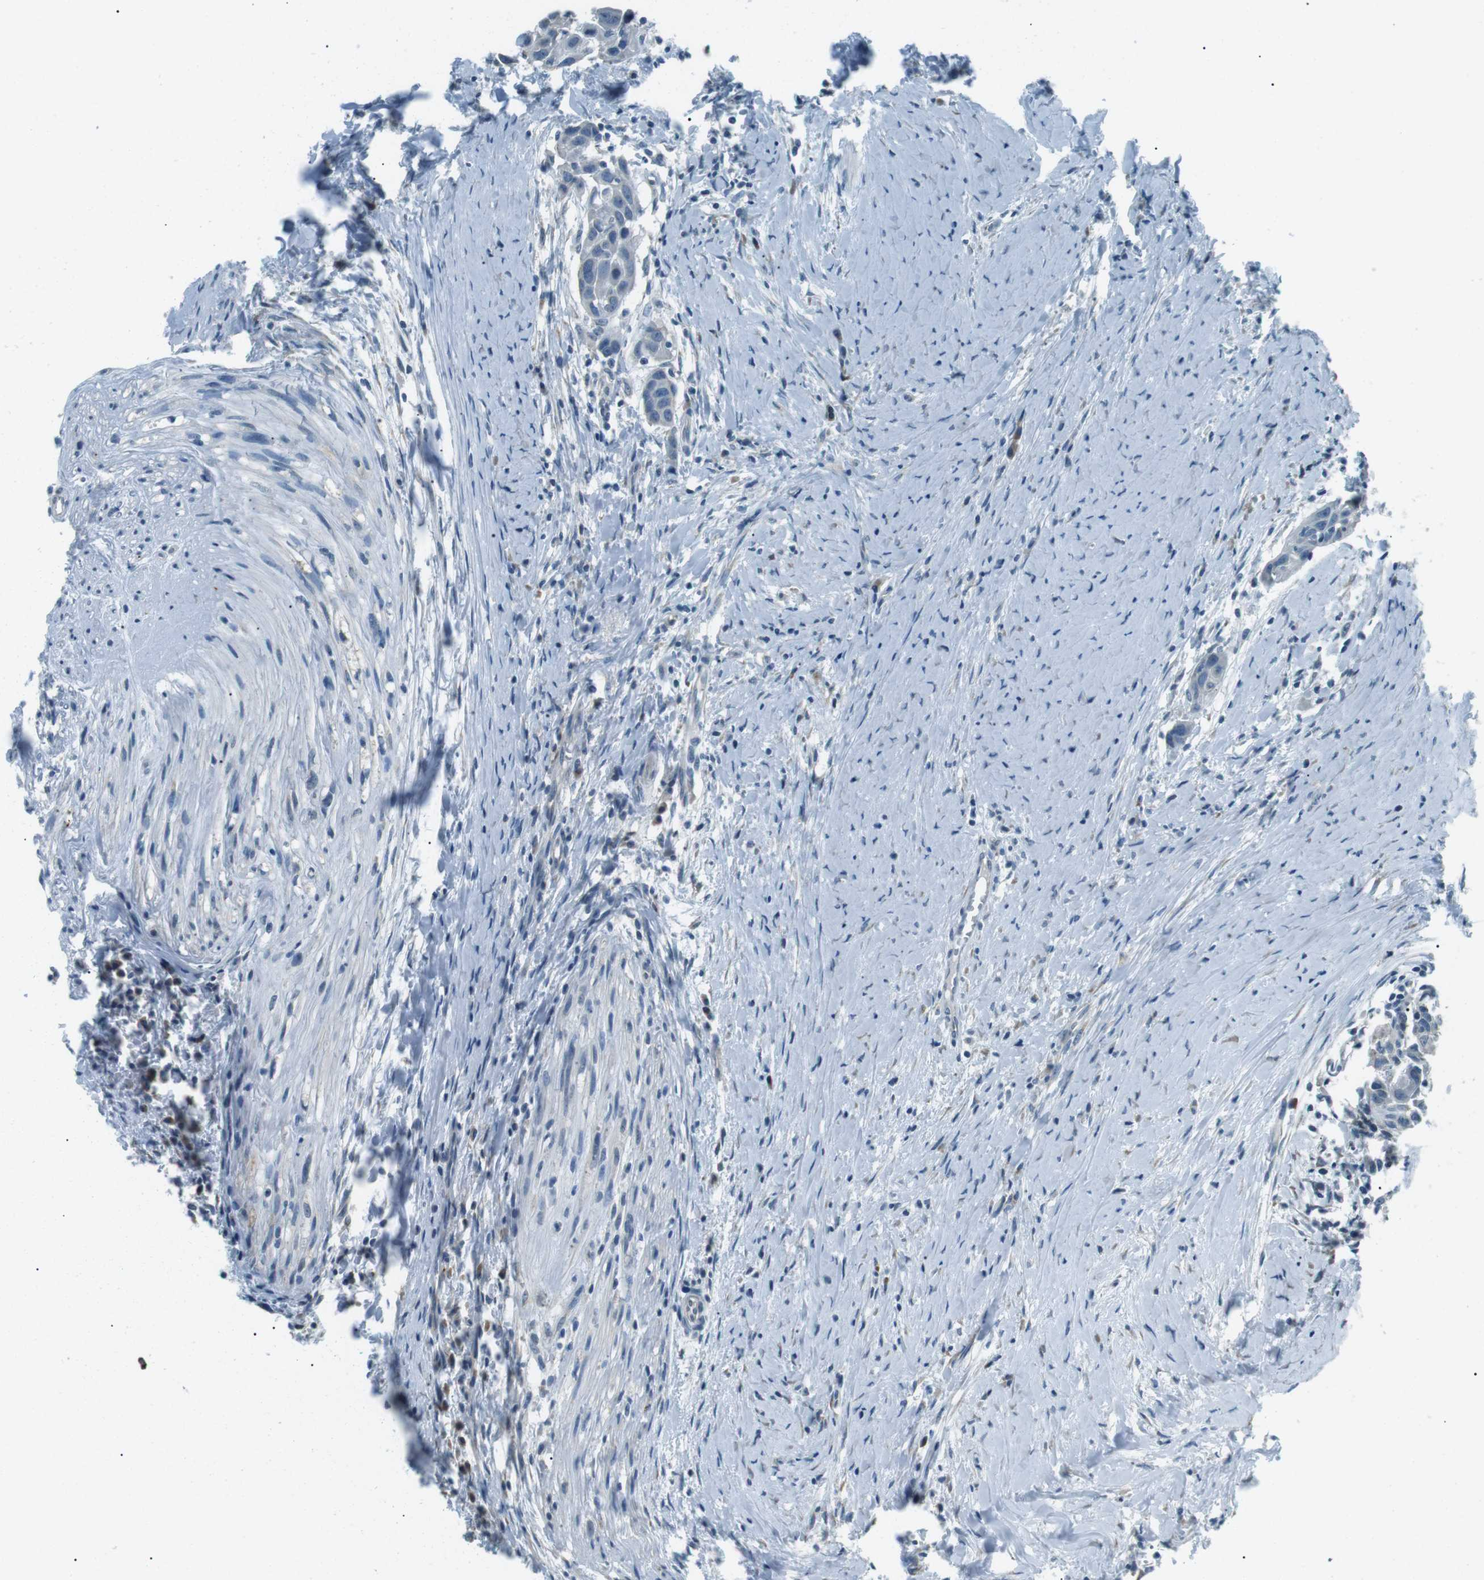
{"staining": {"intensity": "negative", "quantity": "none", "location": "none"}, "tissue": "head and neck cancer", "cell_type": "Tumor cells", "image_type": "cancer", "snomed": [{"axis": "morphology", "description": "Squamous cell carcinoma, NOS"}, {"axis": "topography", "description": "Oral tissue"}, {"axis": "topography", "description": "Head-Neck"}], "caption": "Image shows no protein staining in tumor cells of head and neck cancer tissue.", "gene": "SERPINB2", "patient": {"sex": "female", "age": 50}}